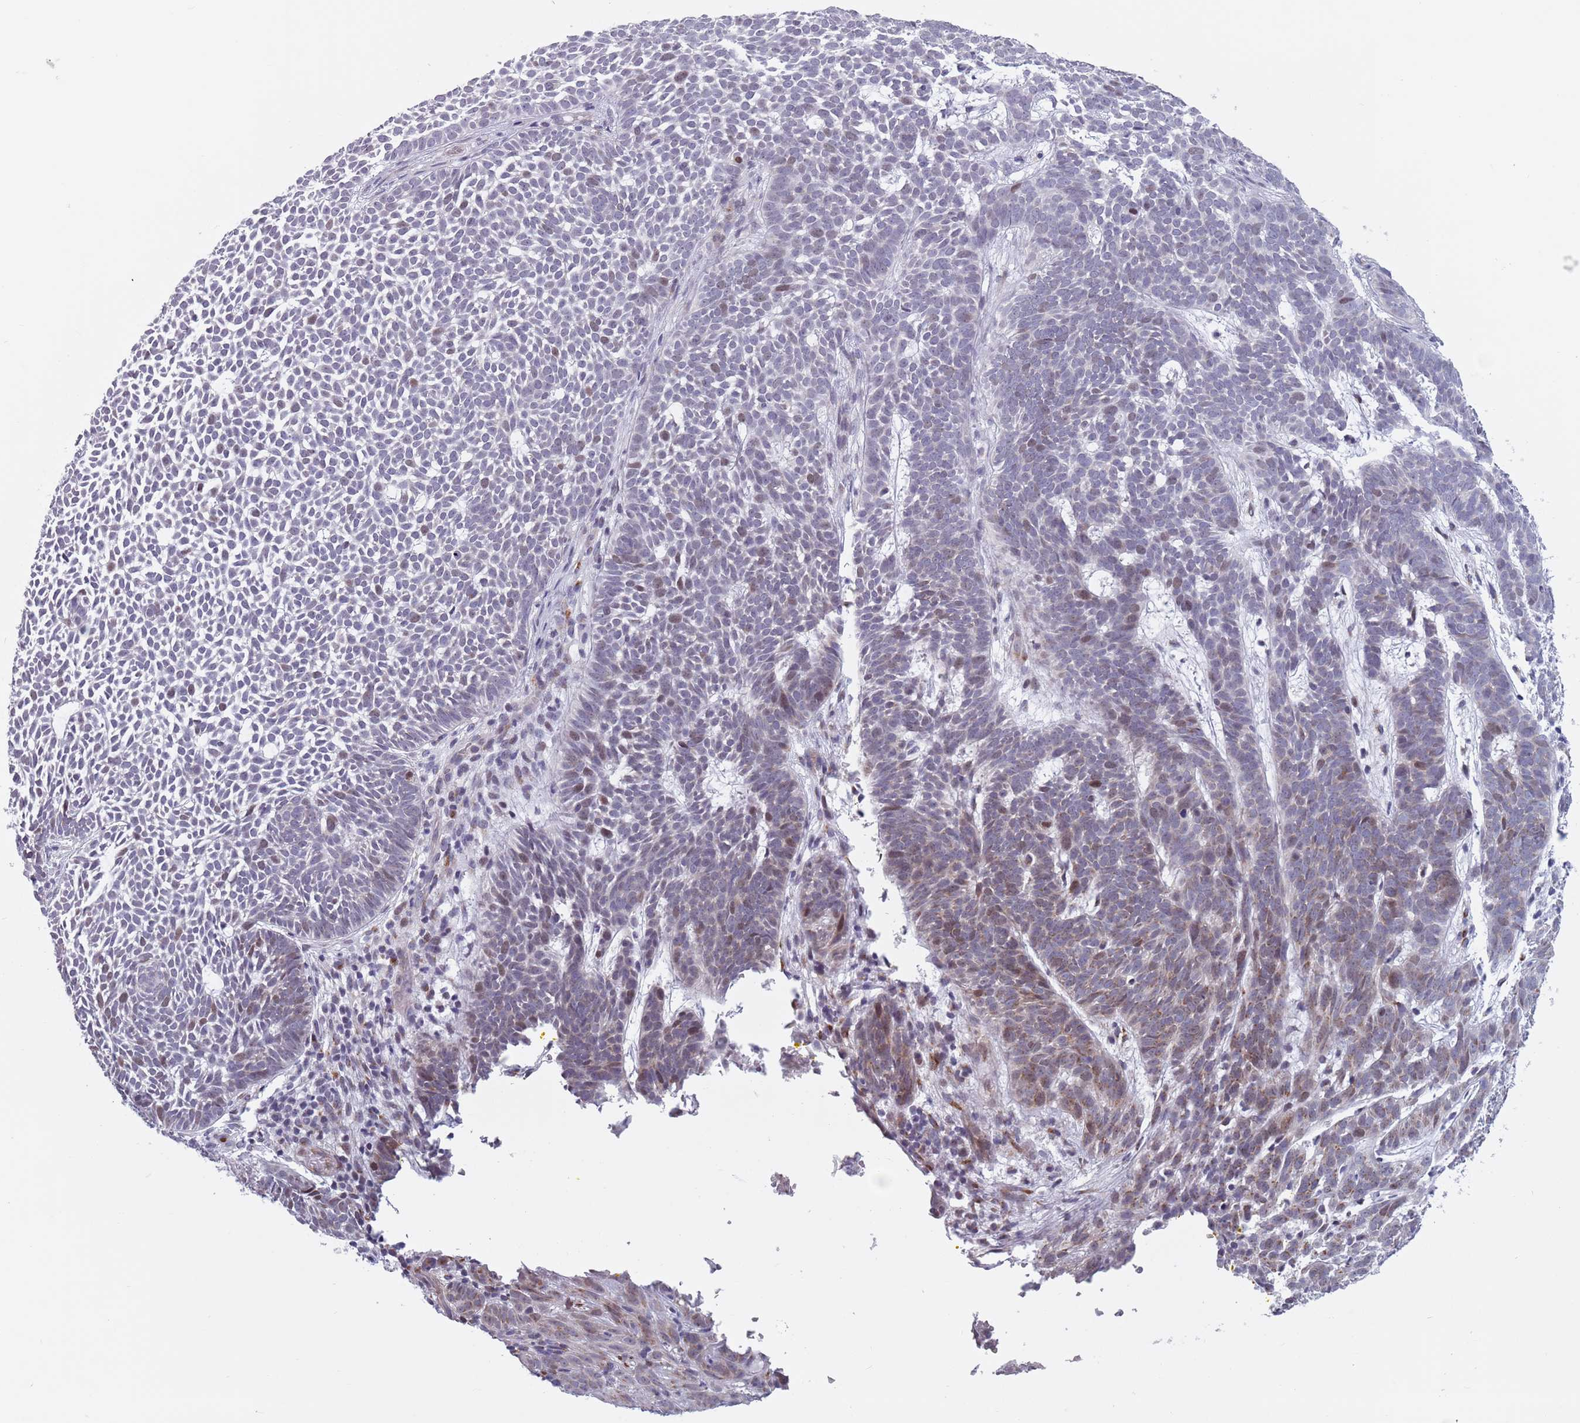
{"staining": {"intensity": "moderate", "quantity": "<25%", "location": "cytoplasmic/membranous,nuclear"}, "tissue": "skin cancer", "cell_type": "Tumor cells", "image_type": "cancer", "snomed": [{"axis": "morphology", "description": "Basal cell carcinoma"}, {"axis": "topography", "description": "Skin"}], "caption": "Tumor cells reveal low levels of moderate cytoplasmic/membranous and nuclear expression in approximately <25% of cells in skin cancer.", "gene": "ZKSCAN2", "patient": {"sex": "female", "age": 78}}